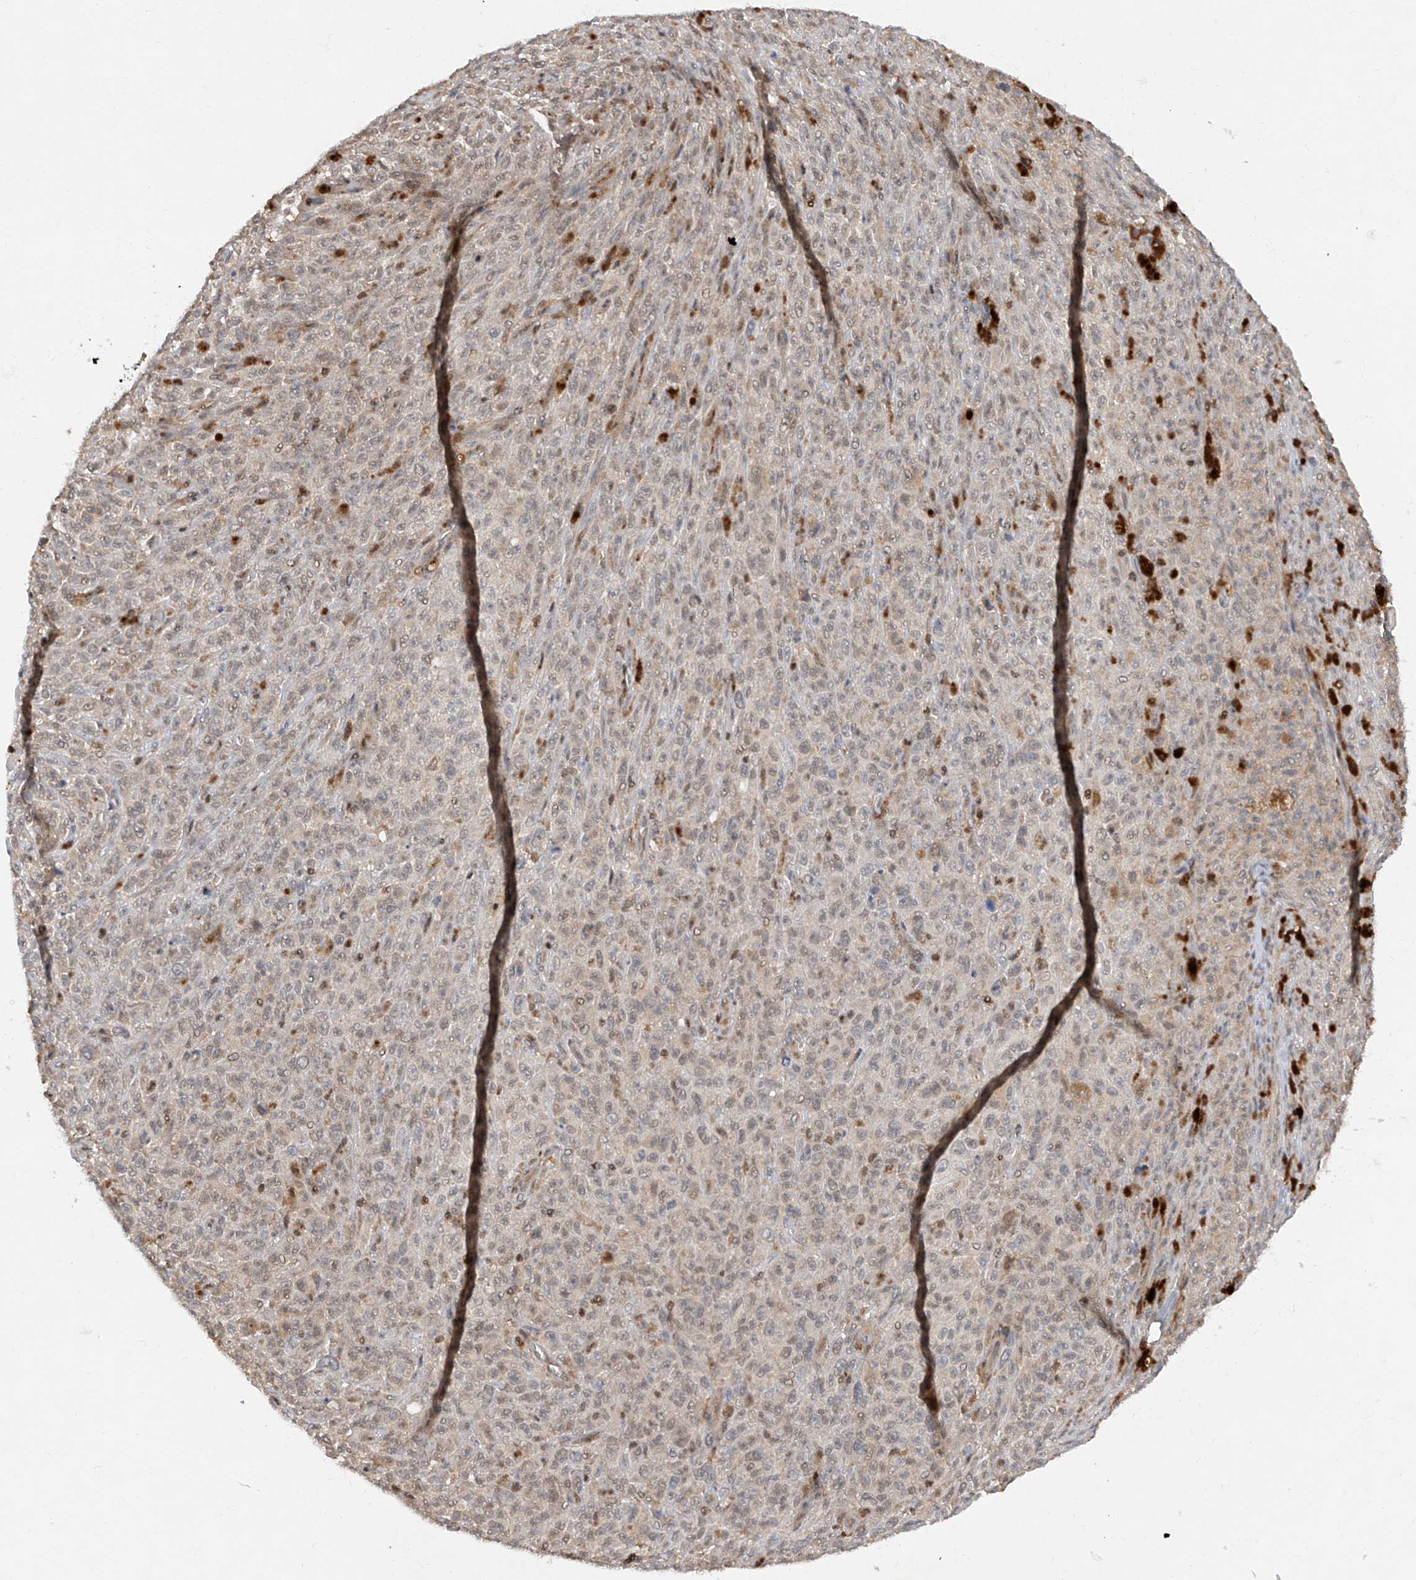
{"staining": {"intensity": "weak", "quantity": "<25%", "location": "nuclear"}, "tissue": "melanoma", "cell_type": "Tumor cells", "image_type": "cancer", "snomed": [{"axis": "morphology", "description": "Malignant melanoma, NOS"}, {"axis": "topography", "description": "Skin"}], "caption": "Human malignant melanoma stained for a protein using immunohistochemistry exhibits no staining in tumor cells.", "gene": "ZNF358", "patient": {"sex": "female", "age": 82}}